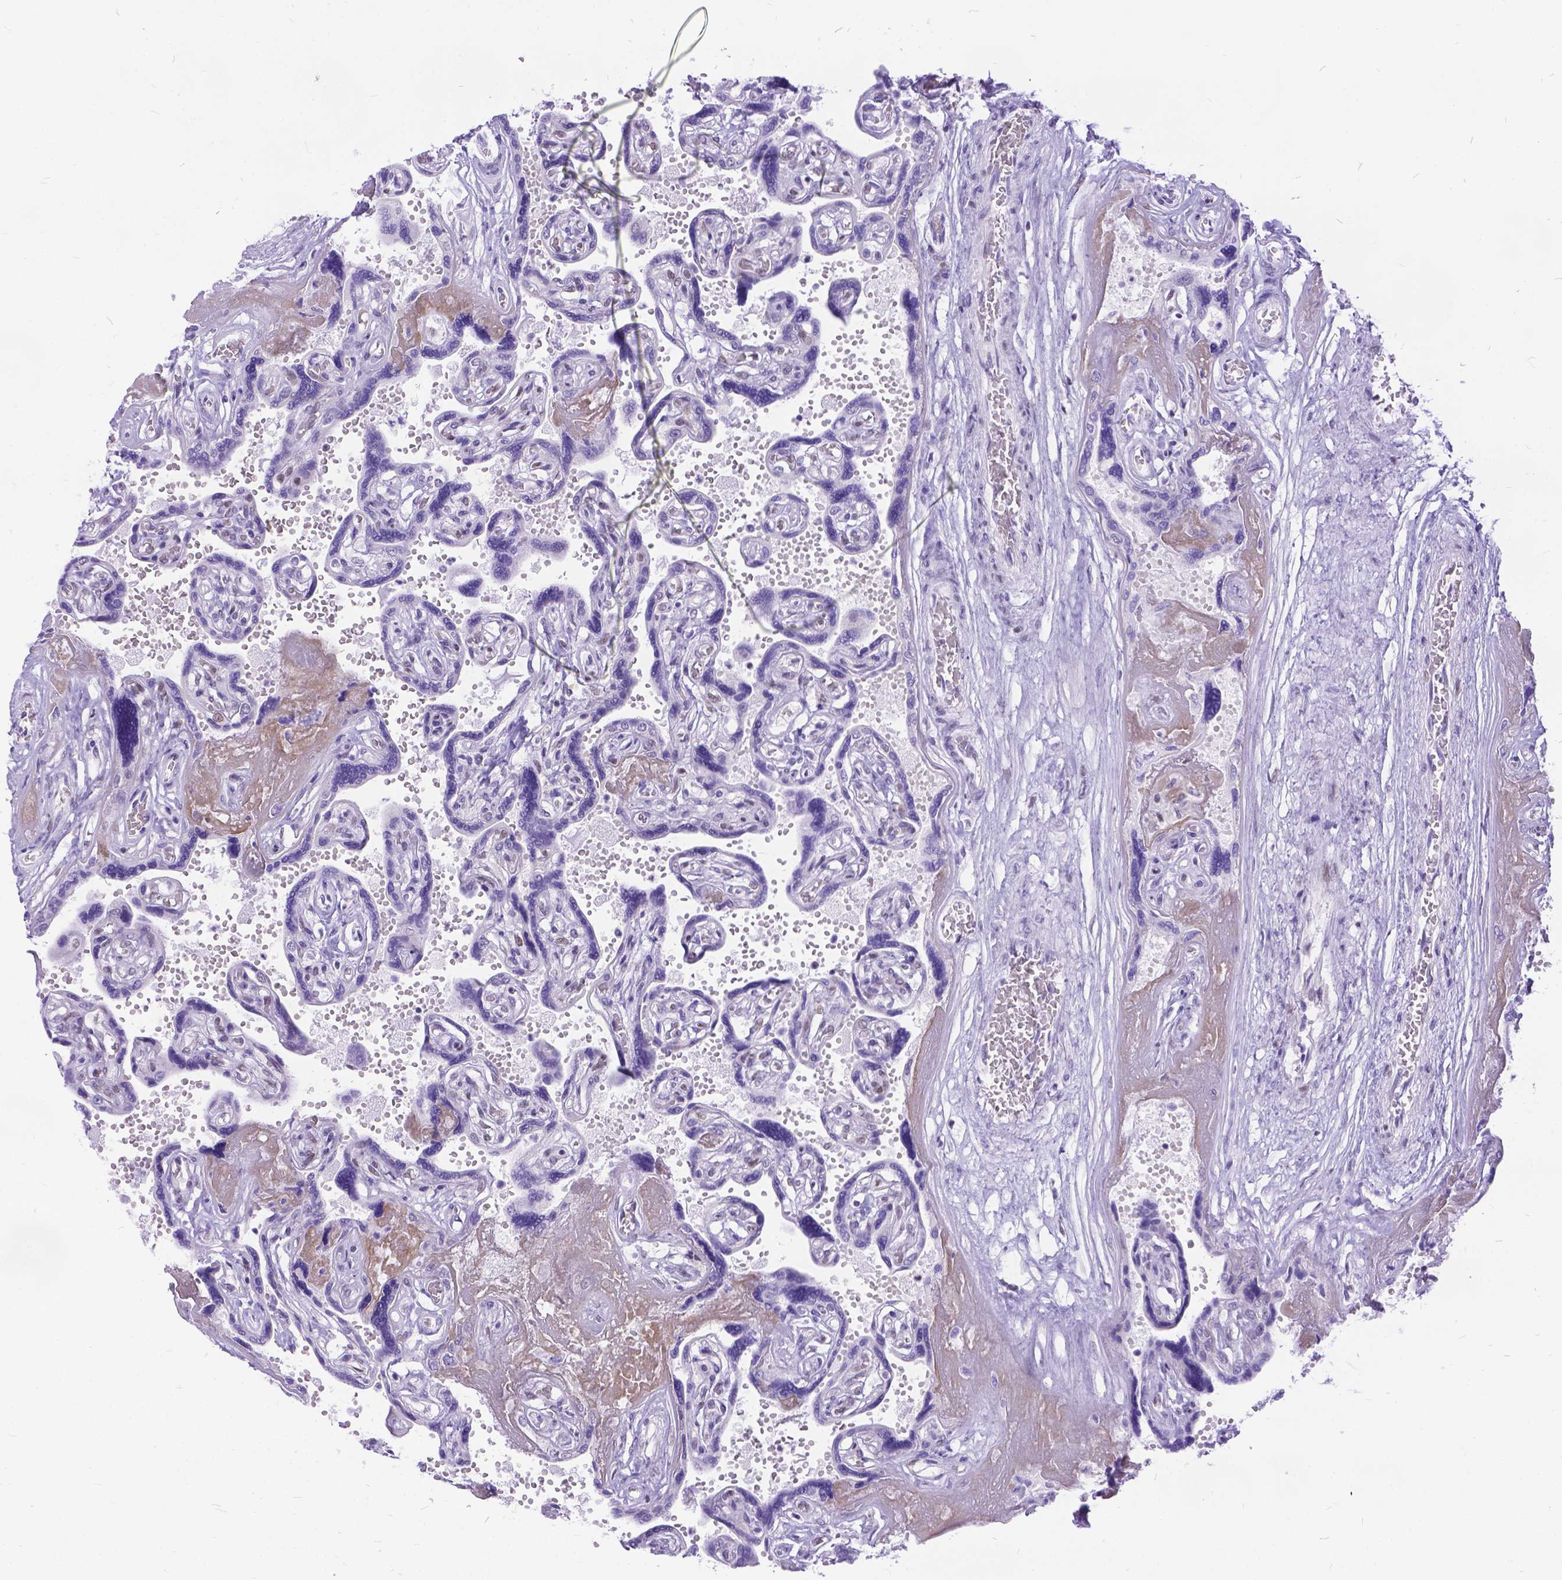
{"staining": {"intensity": "weak", "quantity": ">75%", "location": "cytoplasmic/membranous,nuclear"}, "tissue": "placenta", "cell_type": "Decidual cells", "image_type": "normal", "snomed": [{"axis": "morphology", "description": "Normal tissue, NOS"}, {"axis": "topography", "description": "Placenta"}], "caption": "Approximately >75% of decidual cells in unremarkable placenta reveal weak cytoplasmic/membranous,nuclear protein expression as visualized by brown immunohistochemical staining.", "gene": "FAM124B", "patient": {"sex": "female", "age": 32}}